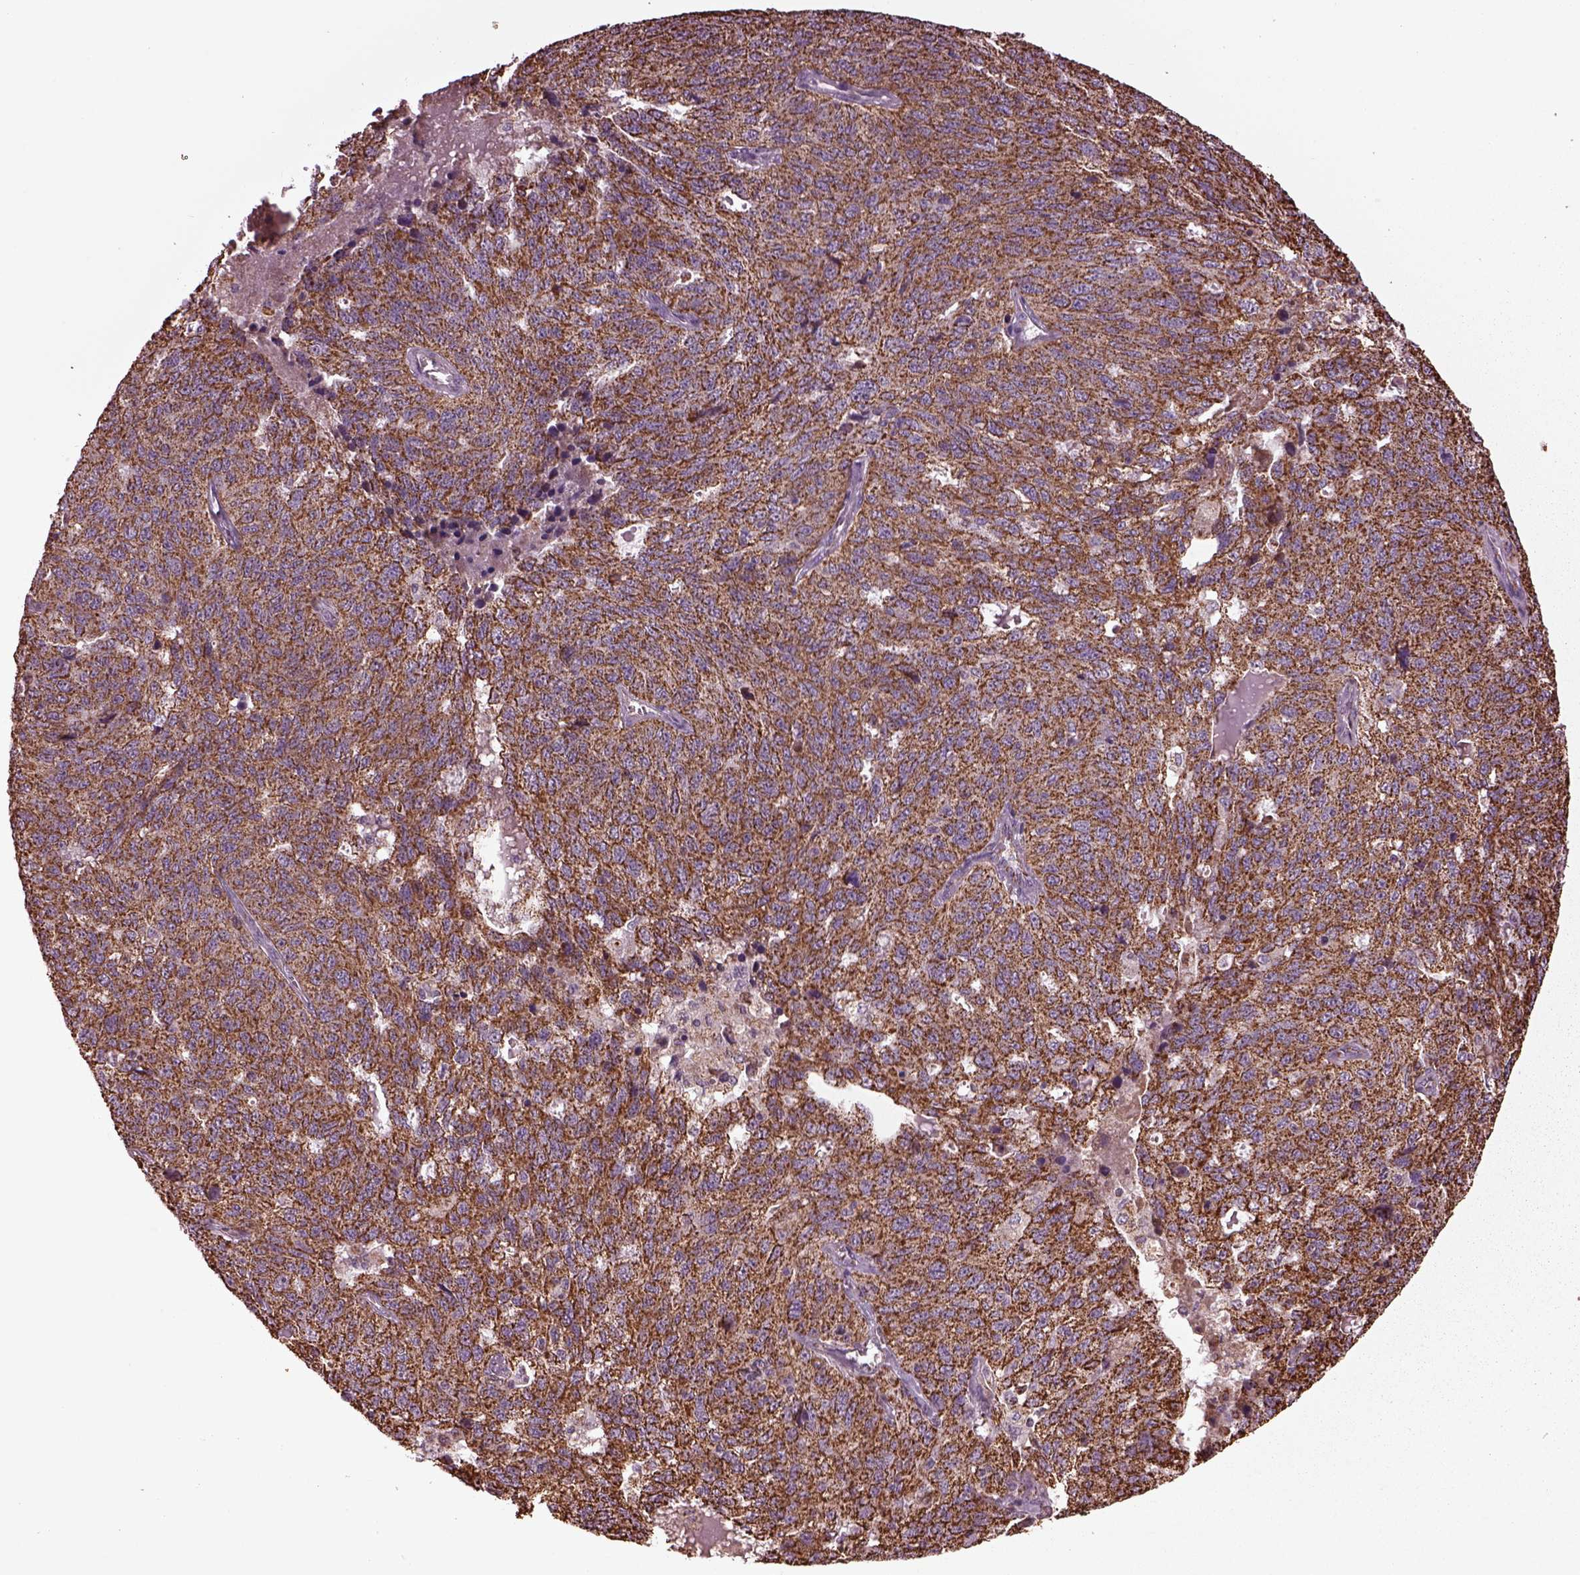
{"staining": {"intensity": "moderate", "quantity": ">75%", "location": "cytoplasmic/membranous"}, "tissue": "ovarian cancer", "cell_type": "Tumor cells", "image_type": "cancer", "snomed": [{"axis": "morphology", "description": "Cystadenocarcinoma, serous, NOS"}, {"axis": "topography", "description": "Ovary"}], "caption": "Immunohistochemistry (IHC) (DAB) staining of human ovarian cancer (serous cystadenocarcinoma) demonstrates moderate cytoplasmic/membranous protein expression in about >75% of tumor cells.", "gene": "TMEM254", "patient": {"sex": "female", "age": 71}}